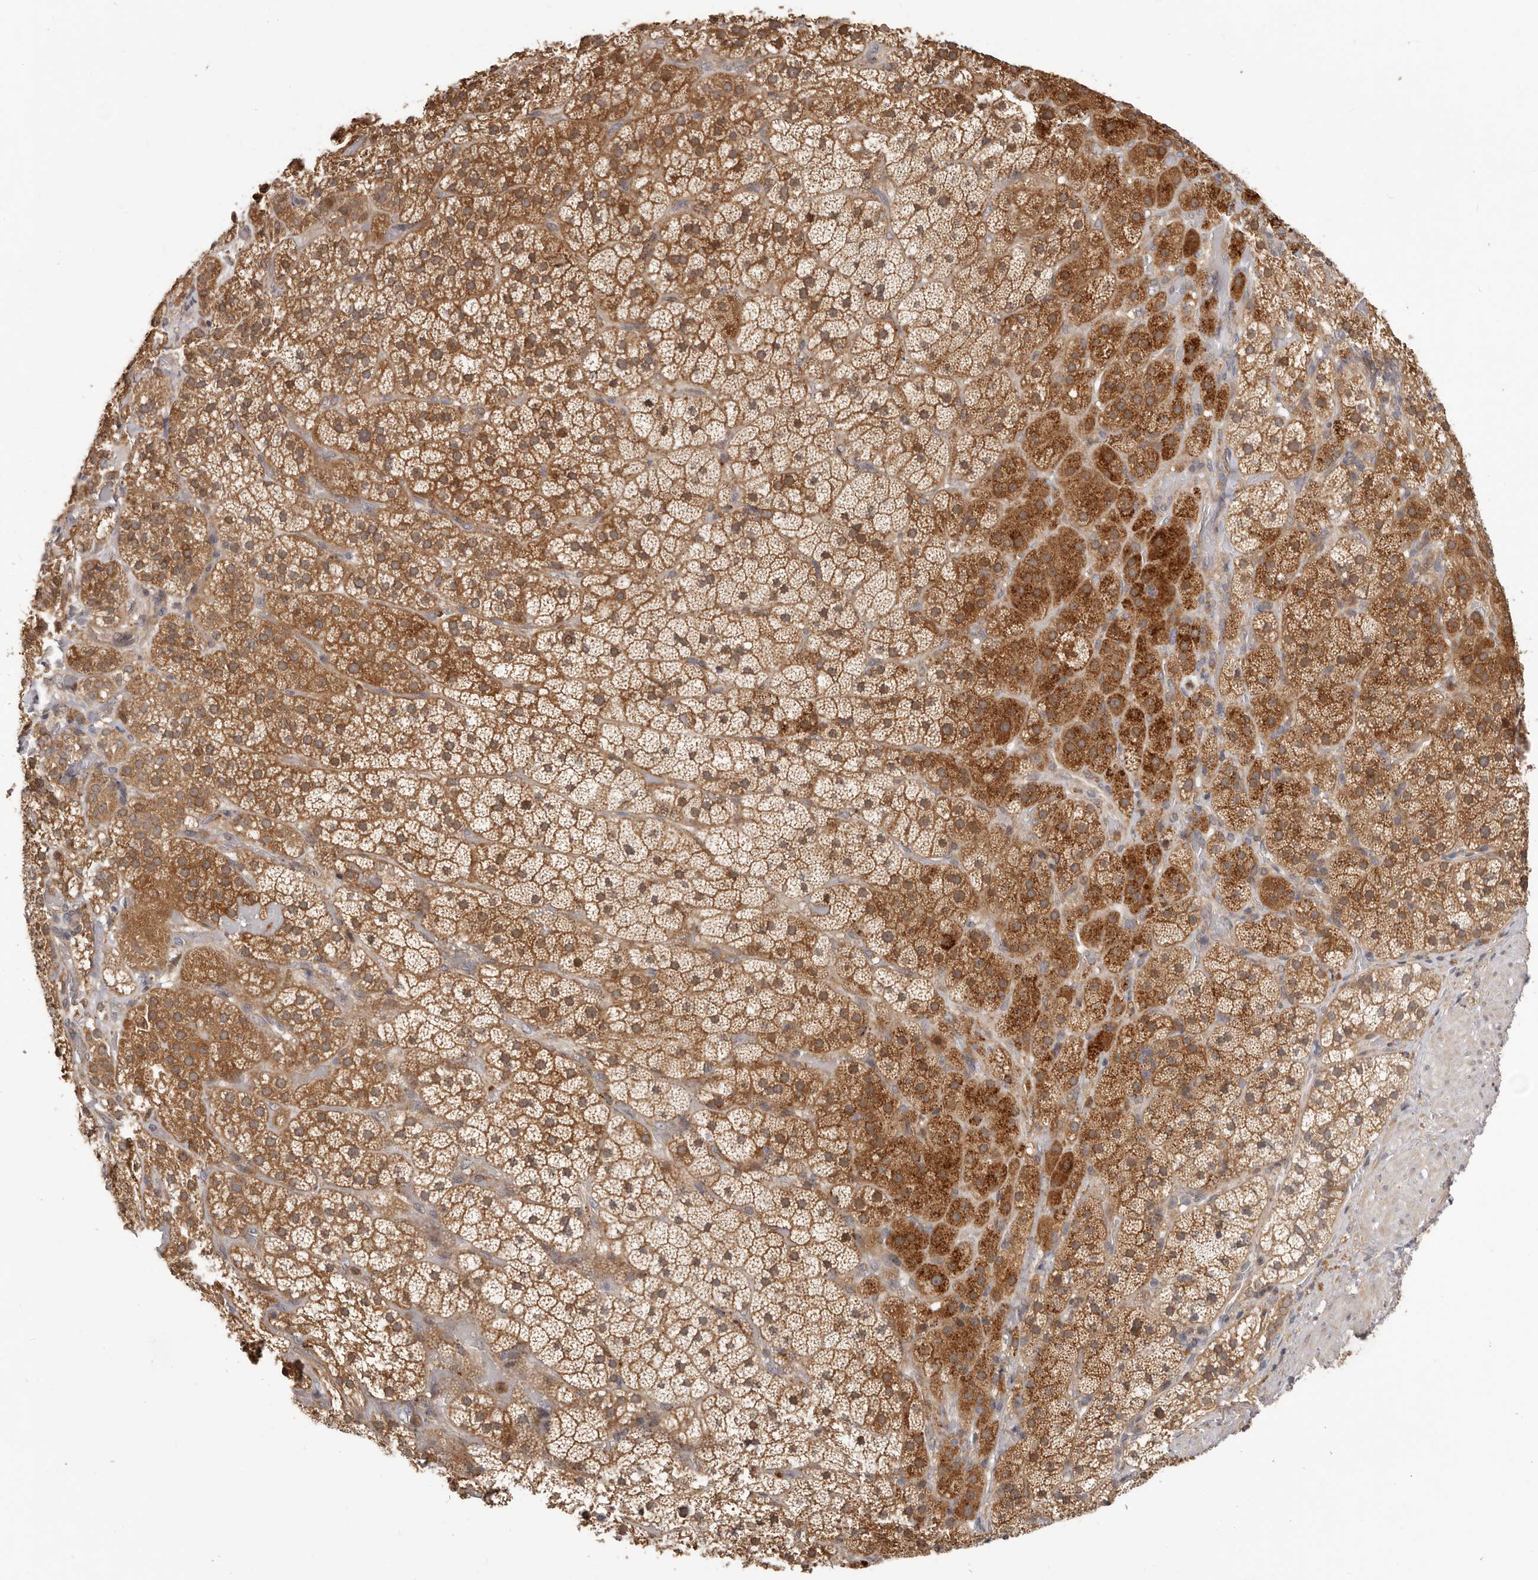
{"staining": {"intensity": "moderate", "quantity": ">75%", "location": "cytoplasmic/membranous"}, "tissue": "adrenal gland", "cell_type": "Glandular cells", "image_type": "normal", "snomed": [{"axis": "morphology", "description": "Normal tissue, NOS"}, {"axis": "topography", "description": "Adrenal gland"}], "caption": "DAB immunohistochemical staining of benign human adrenal gland displays moderate cytoplasmic/membranous protein positivity in approximately >75% of glandular cells. Nuclei are stained in blue.", "gene": "RNF187", "patient": {"sex": "male", "age": 57}}